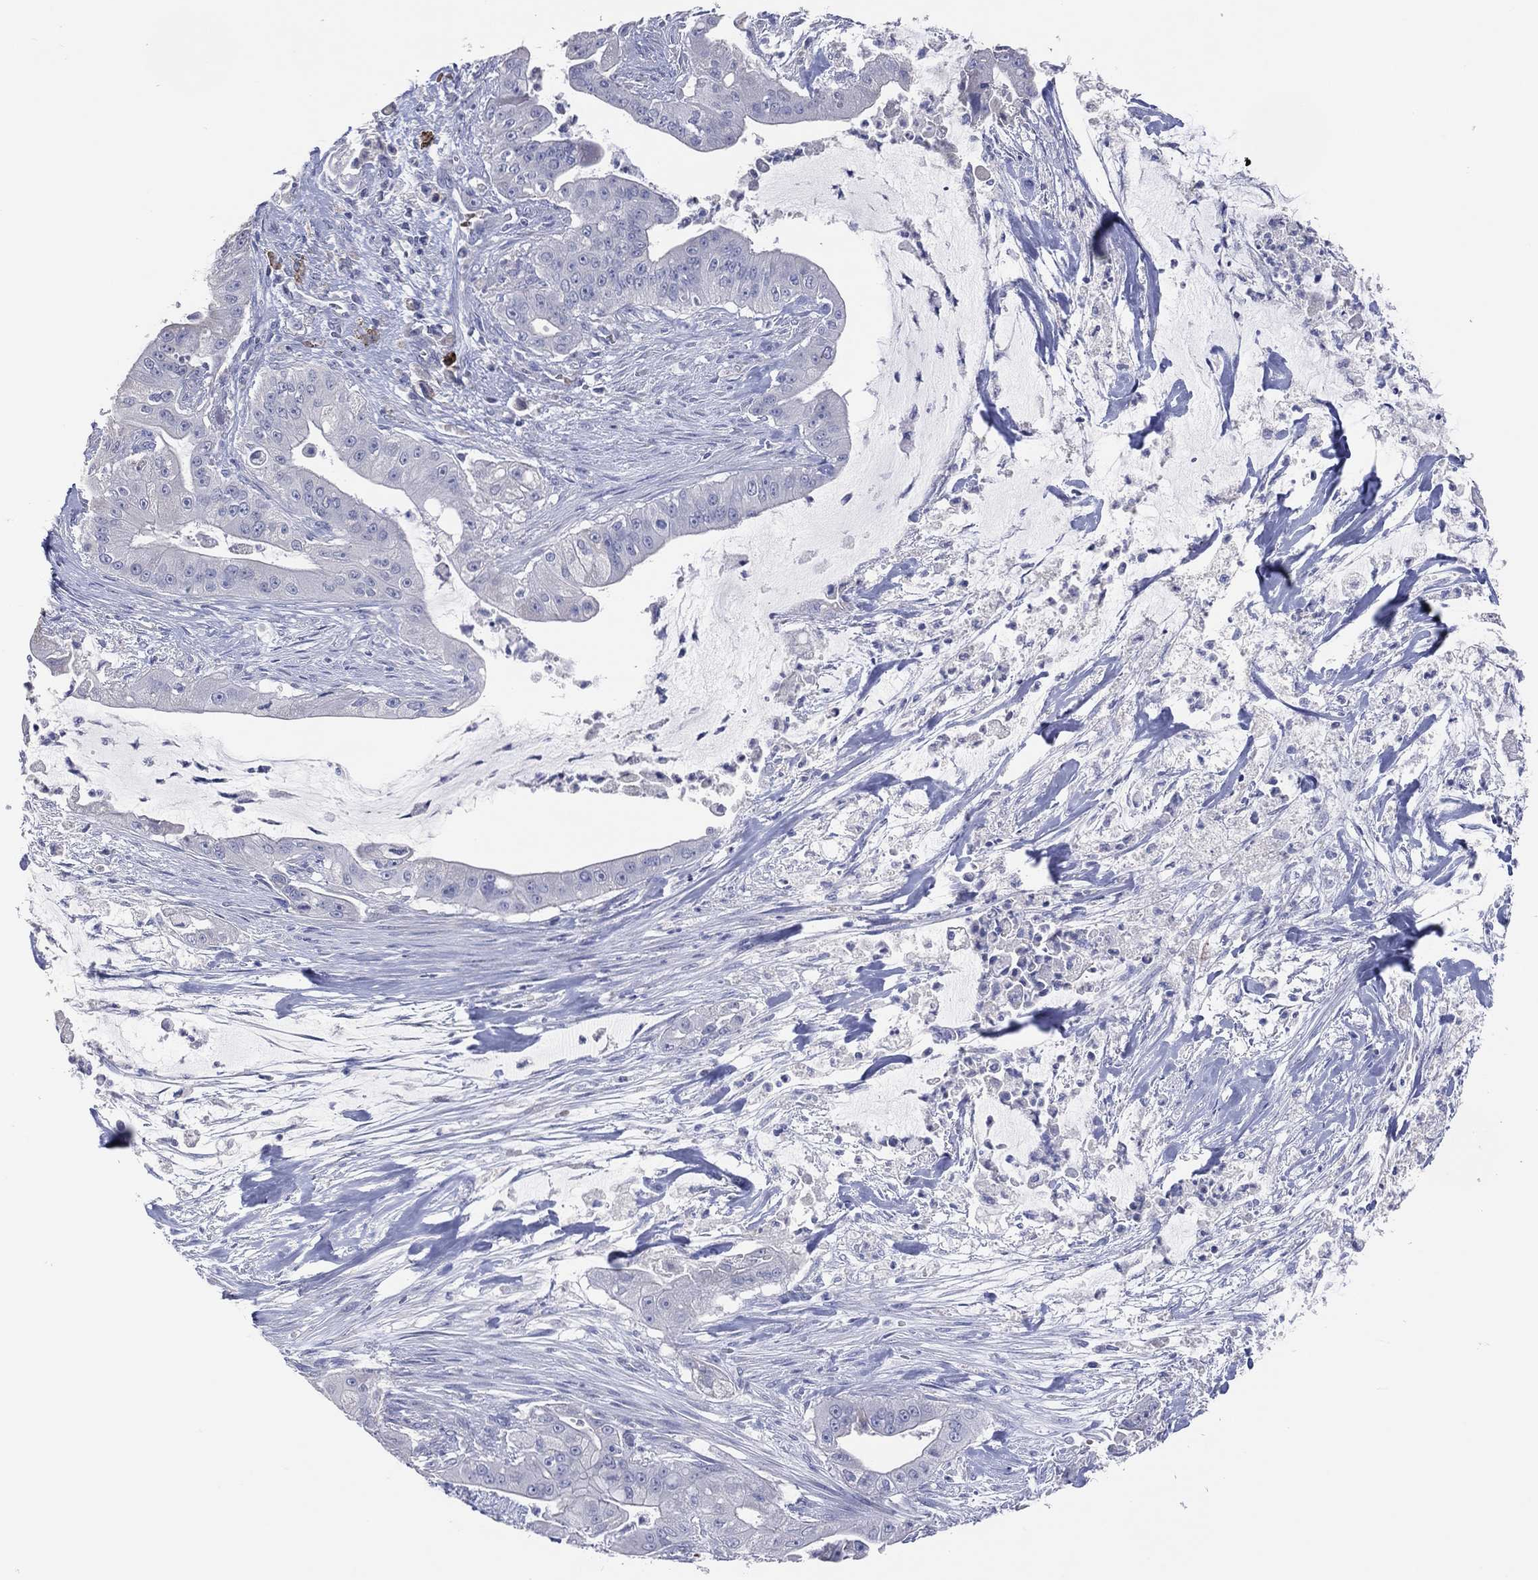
{"staining": {"intensity": "negative", "quantity": "none", "location": "none"}, "tissue": "pancreatic cancer", "cell_type": "Tumor cells", "image_type": "cancer", "snomed": [{"axis": "morphology", "description": "Normal tissue, NOS"}, {"axis": "morphology", "description": "Inflammation, NOS"}, {"axis": "morphology", "description": "Adenocarcinoma, NOS"}, {"axis": "topography", "description": "Pancreas"}], "caption": "A micrograph of pancreatic cancer stained for a protein displays no brown staining in tumor cells. The staining is performed using DAB brown chromogen with nuclei counter-stained in using hematoxylin.", "gene": "DNAH6", "patient": {"sex": "male", "age": 57}}